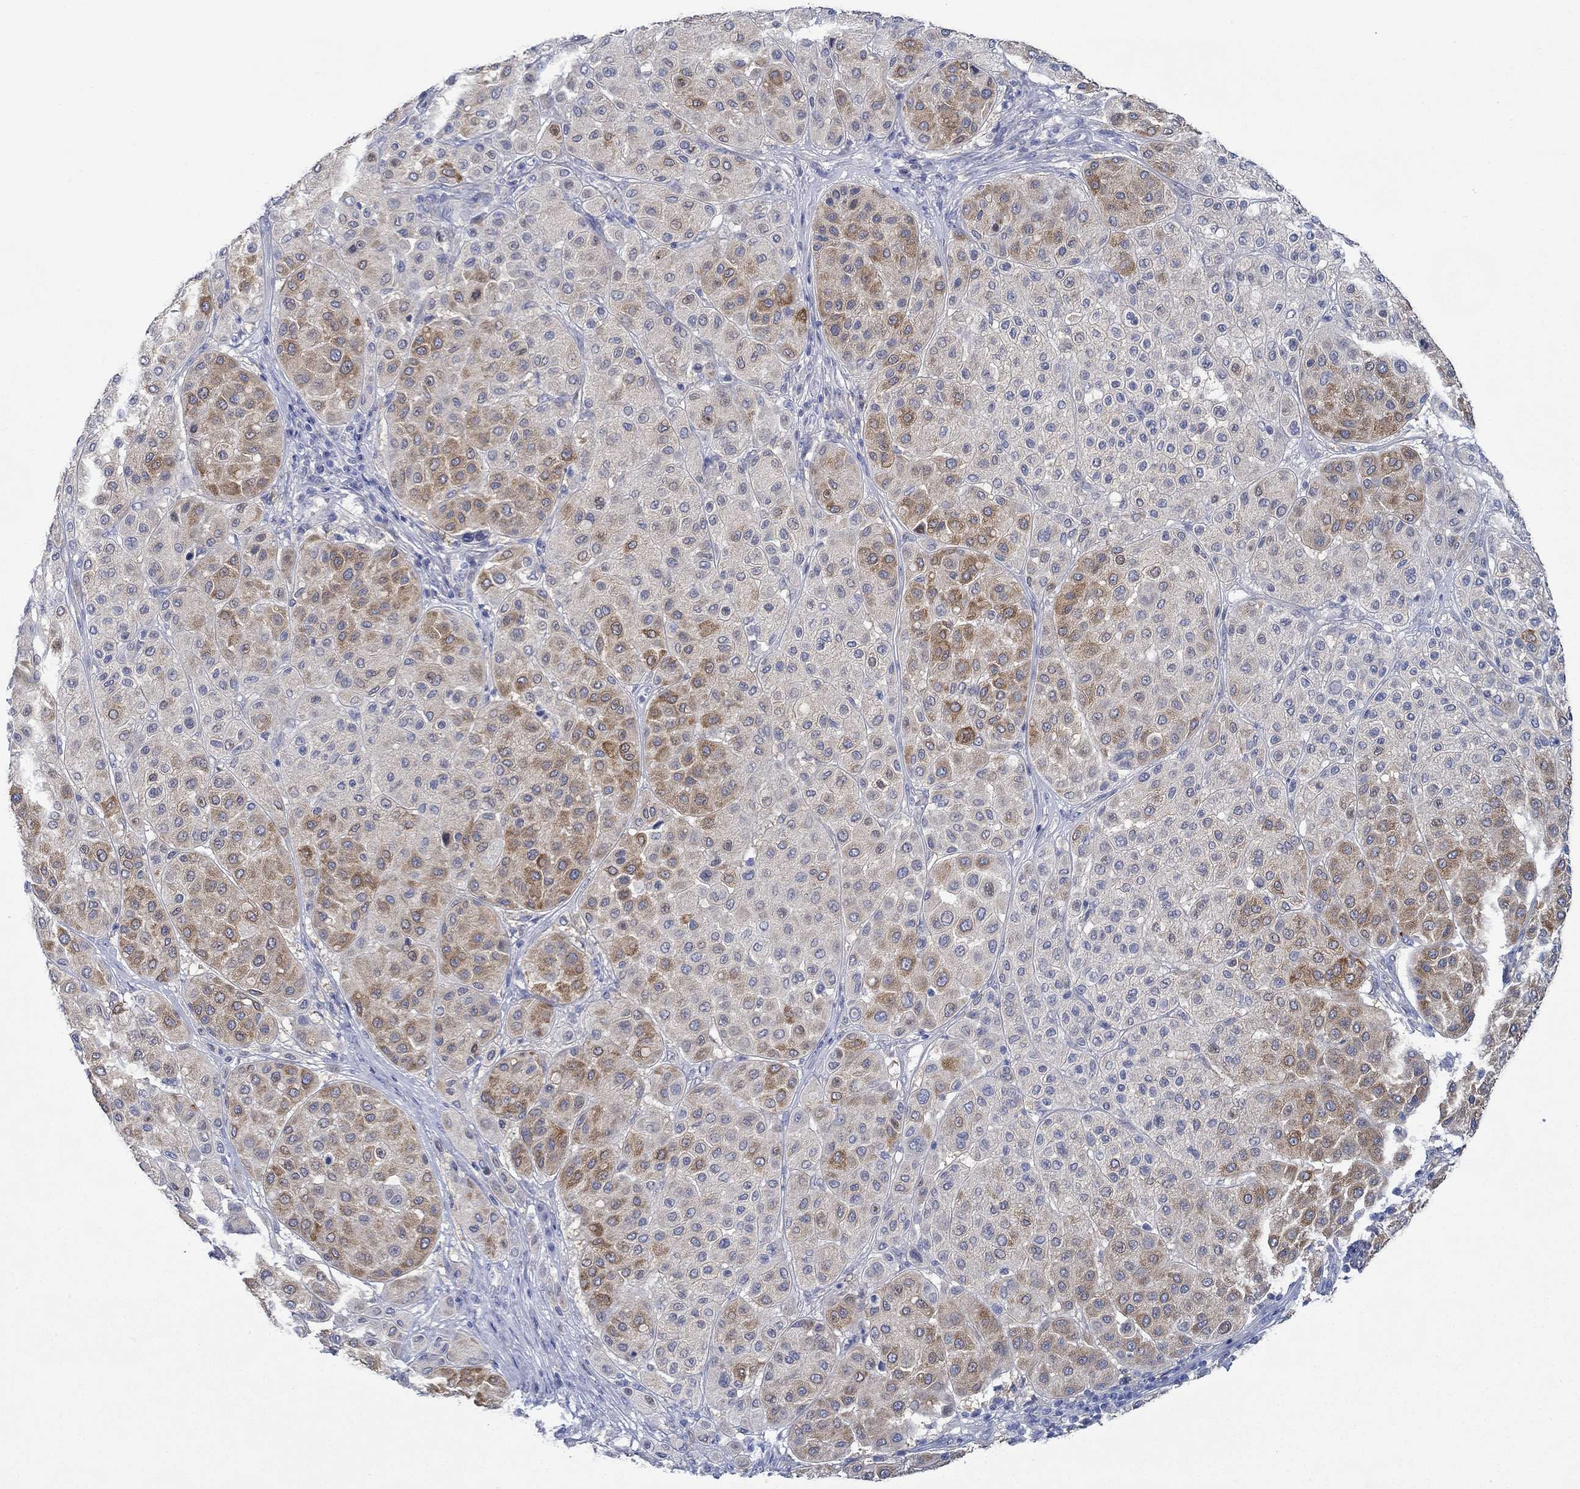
{"staining": {"intensity": "strong", "quantity": "25%-75%", "location": "cytoplasmic/membranous"}, "tissue": "melanoma", "cell_type": "Tumor cells", "image_type": "cancer", "snomed": [{"axis": "morphology", "description": "Malignant melanoma, Metastatic site"}, {"axis": "topography", "description": "Smooth muscle"}], "caption": "Immunohistochemical staining of human melanoma exhibits strong cytoplasmic/membranous protein positivity in about 25%-75% of tumor cells. (Stains: DAB in brown, nuclei in blue, Microscopy: brightfield microscopy at high magnification).", "gene": "SLC27A3", "patient": {"sex": "male", "age": 41}}